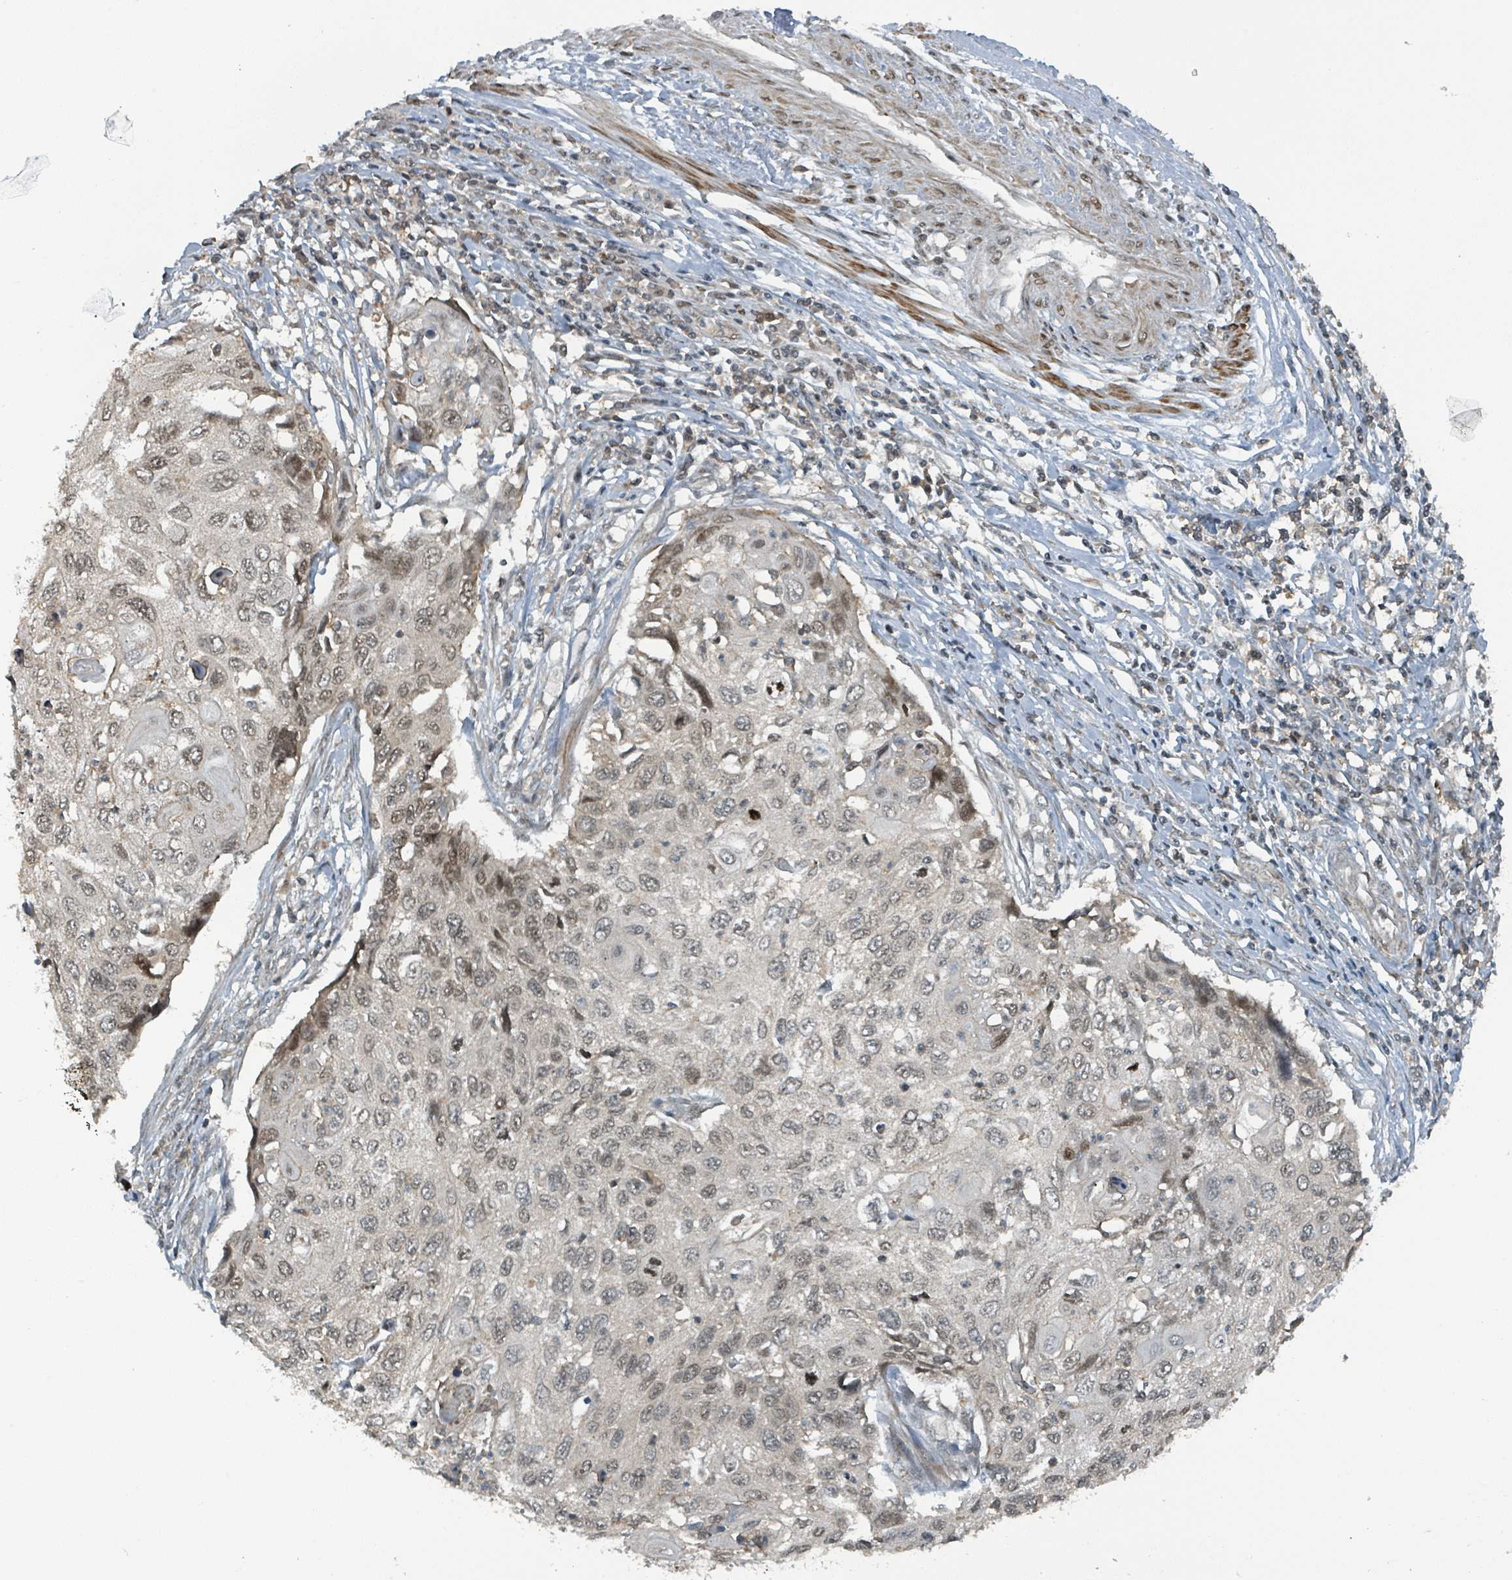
{"staining": {"intensity": "weak", "quantity": "<25%", "location": "nuclear"}, "tissue": "cervical cancer", "cell_type": "Tumor cells", "image_type": "cancer", "snomed": [{"axis": "morphology", "description": "Squamous cell carcinoma, NOS"}, {"axis": "topography", "description": "Cervix"}], "caption": "DAB (3,3'-diaminobenzidine) immunohistochemical staining of human cervical cancer exhibits no significant positivity in tumor cells.", "gene": "PHIP", "patient": {"sex": "female", "age": 70}}